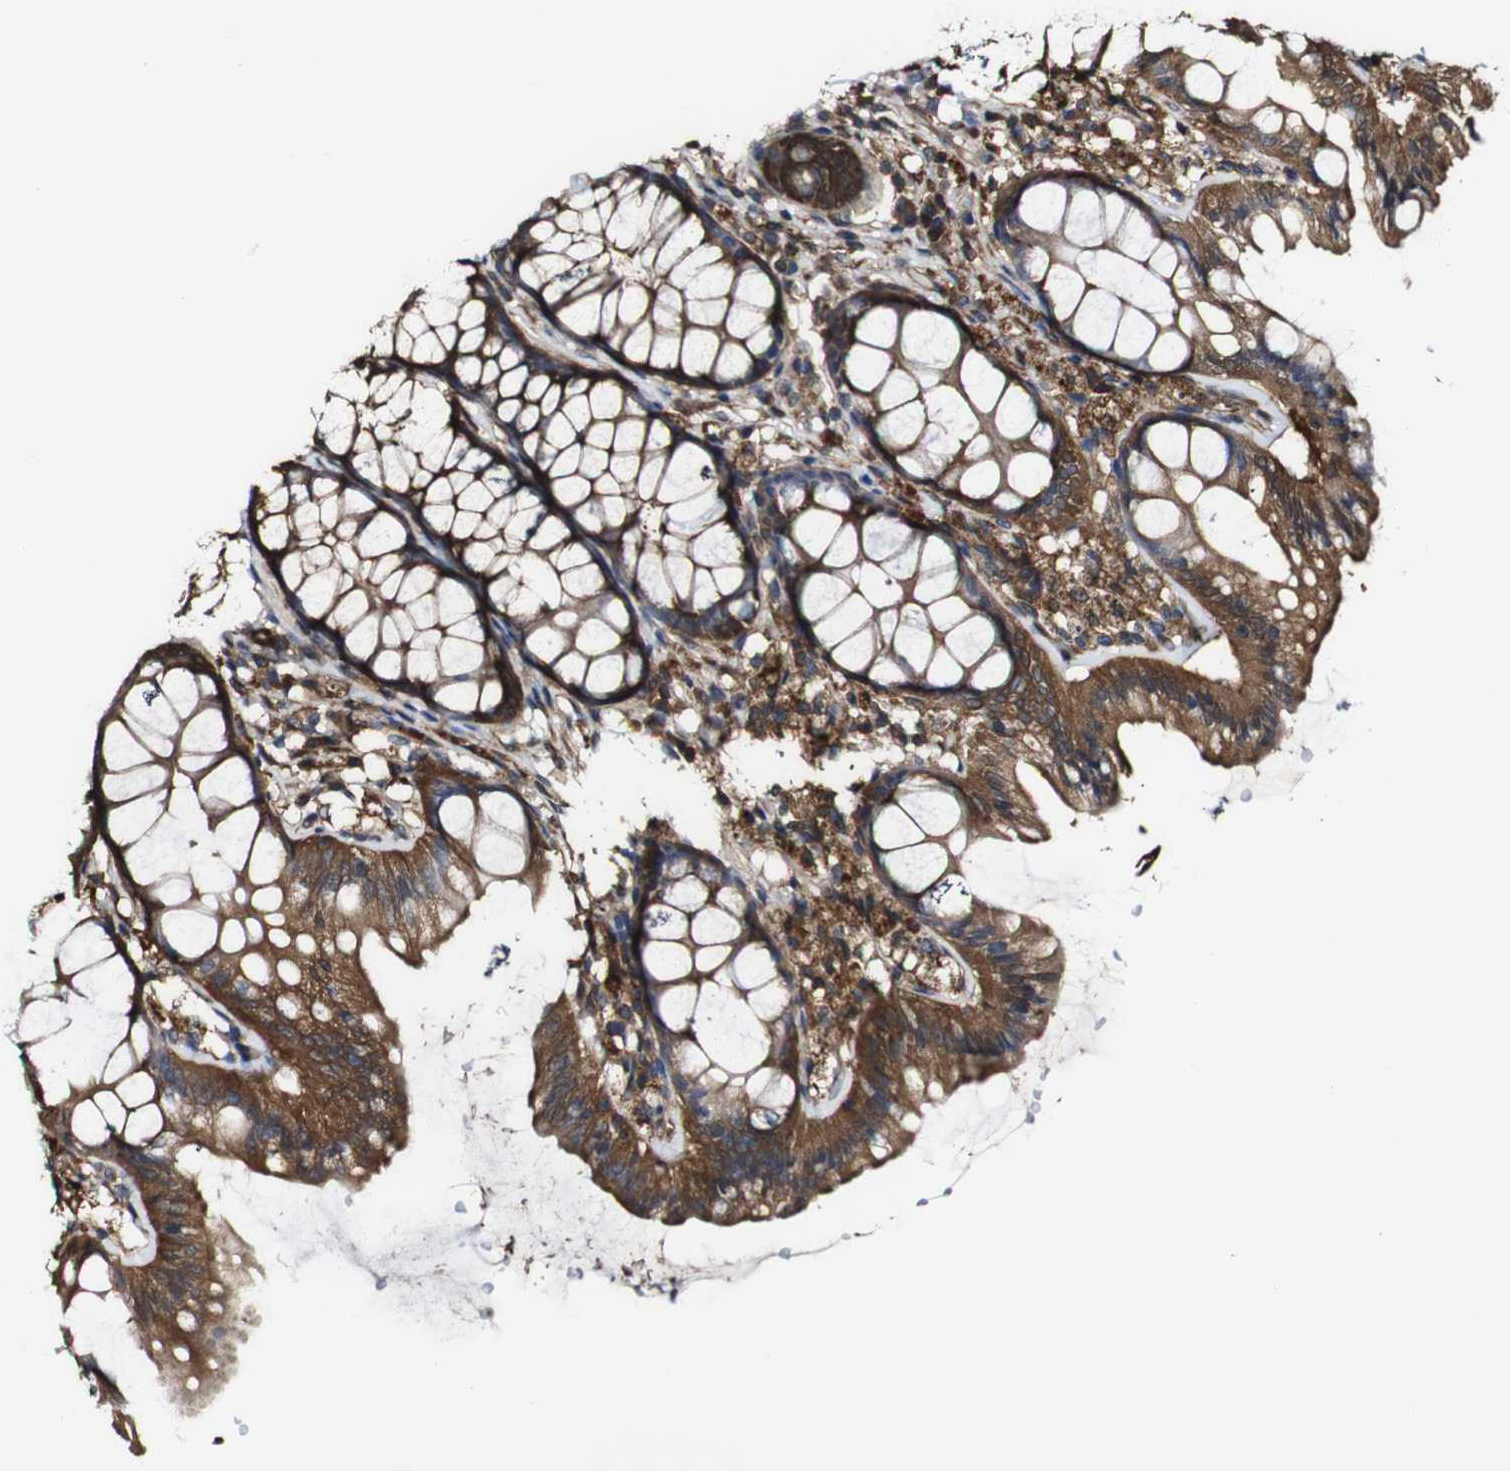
{"staining": {"intensity": "moderate", "quantity": ">75%", "location": "cytoplasmic/membranous"}, "tissue": "colon", "cell_type": "Endothelial cells", "image_type": "normal", "snomed": [{"axis": "morphology", "description": "Normal tissue, NOS"}, {"axis": "topography", "description": "Colon"}], "caption": "Moderate cytoplasmic/membranous staining is seen in approximately >75% of endothelial cells in unremarkable colon. The protein is stained brown, and the nuclei are stained in blue (DAB (3,3'-diaminobenzidine) IHC with brightfield microscopy, high magnification).", "gene": "PTPRR", "patient": {"sex": "female", "age": 55}}